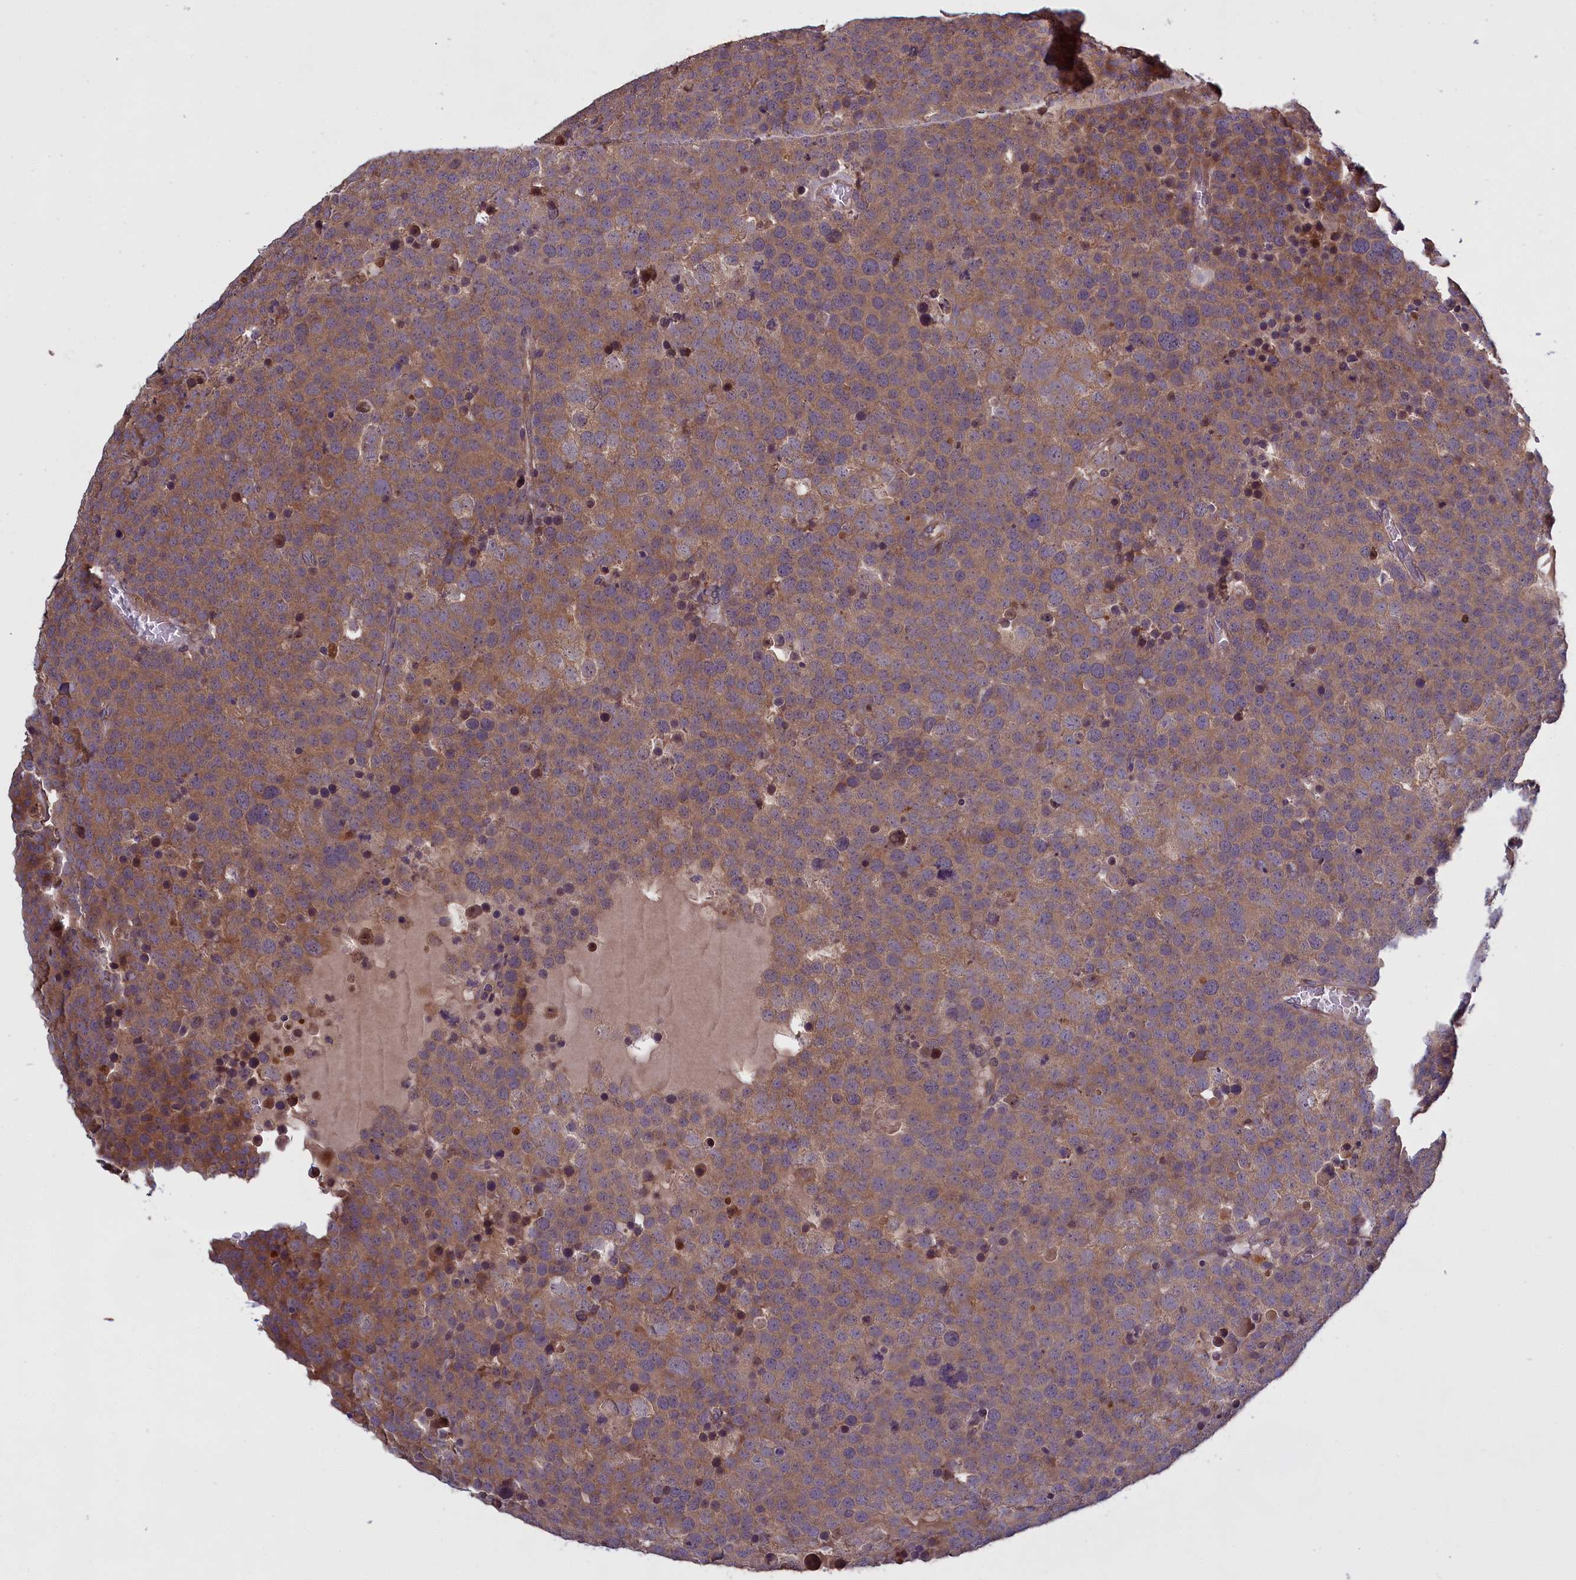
{"staining": {"intensity": "moderate", "quantity": ">75%", "location": "cytoplasmic/membranous"}, "tissue": "testis cancer", "cell_type": "Tumor cells", "image_type": "cancer", "snomed": [{"axis": "morphology", "description": "Seminoma, NOS"}, {"axis": "topography", "description": "Testis"}], "caption": "Immunohistochemistry (IHC) staining of testis cancer (seminoma), which shows medium levels of moderate cytoplasmic/membranous positivity in about >75% of tumor cells indicating moderate cytoplasmic/membranous protein expression. The staining was performed using DAB (brown) for protein detection and nuclei were counterstained in hematoxylin (blue).", "gene": "DENND1B", "patient": {"sex": "male", "age": 71}}